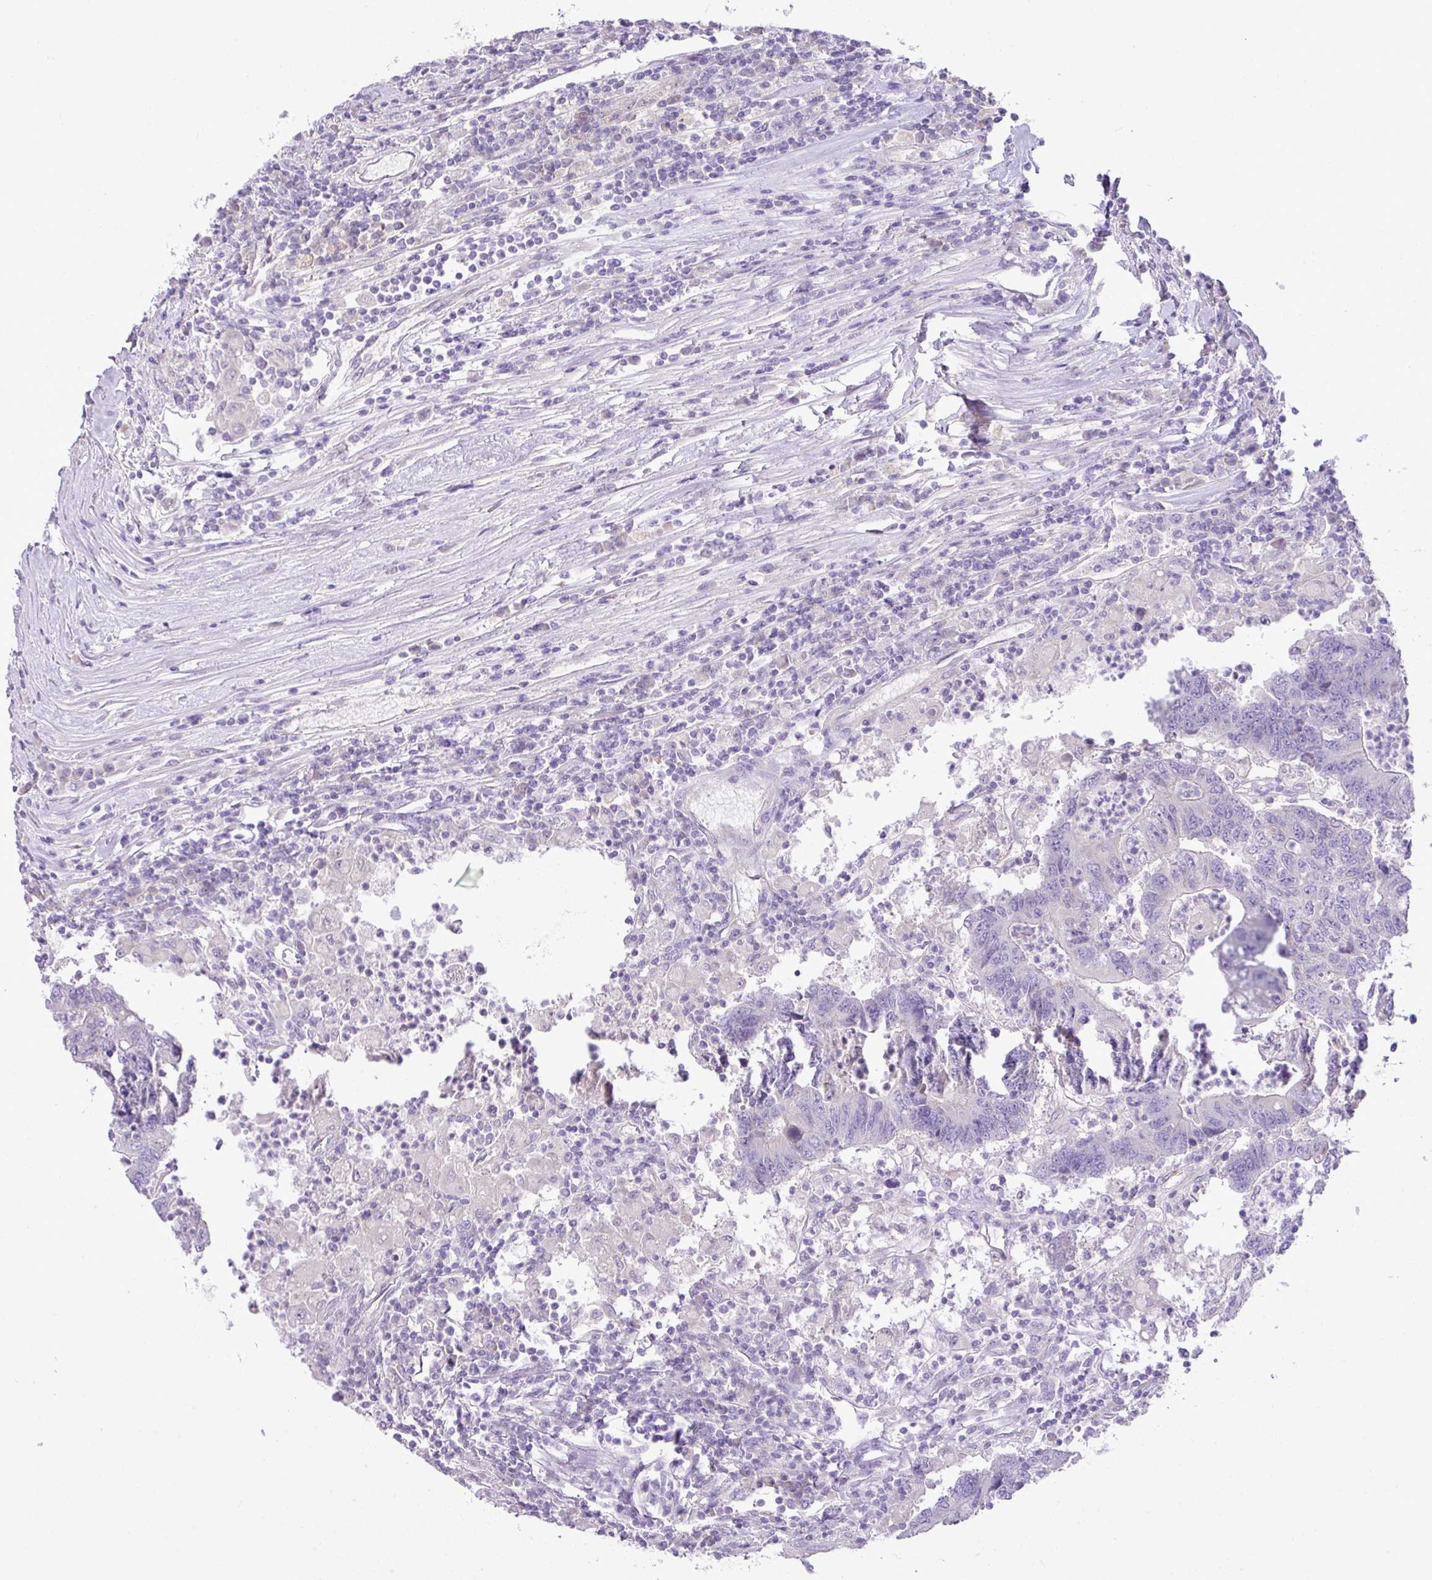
{"staining": {"intensity": "negative", "quantity": "none", "location": "none"}, "tissue": "colorectal cancer", "cell_type": "Tumor cells", "image_type": "cancer", "snomed": [{"axis": "morphology", "description": "Adenocarcinoma, NOS"}, {"axis": "topography", "description": "Colon"}], "caption": "Immunohistochemical staining of human colorectal adenocarcinoma displays no significant positivity in tumor cells.", "gene": "ENSG00000273748", "patient": {"sex": "female", "age": 48}}